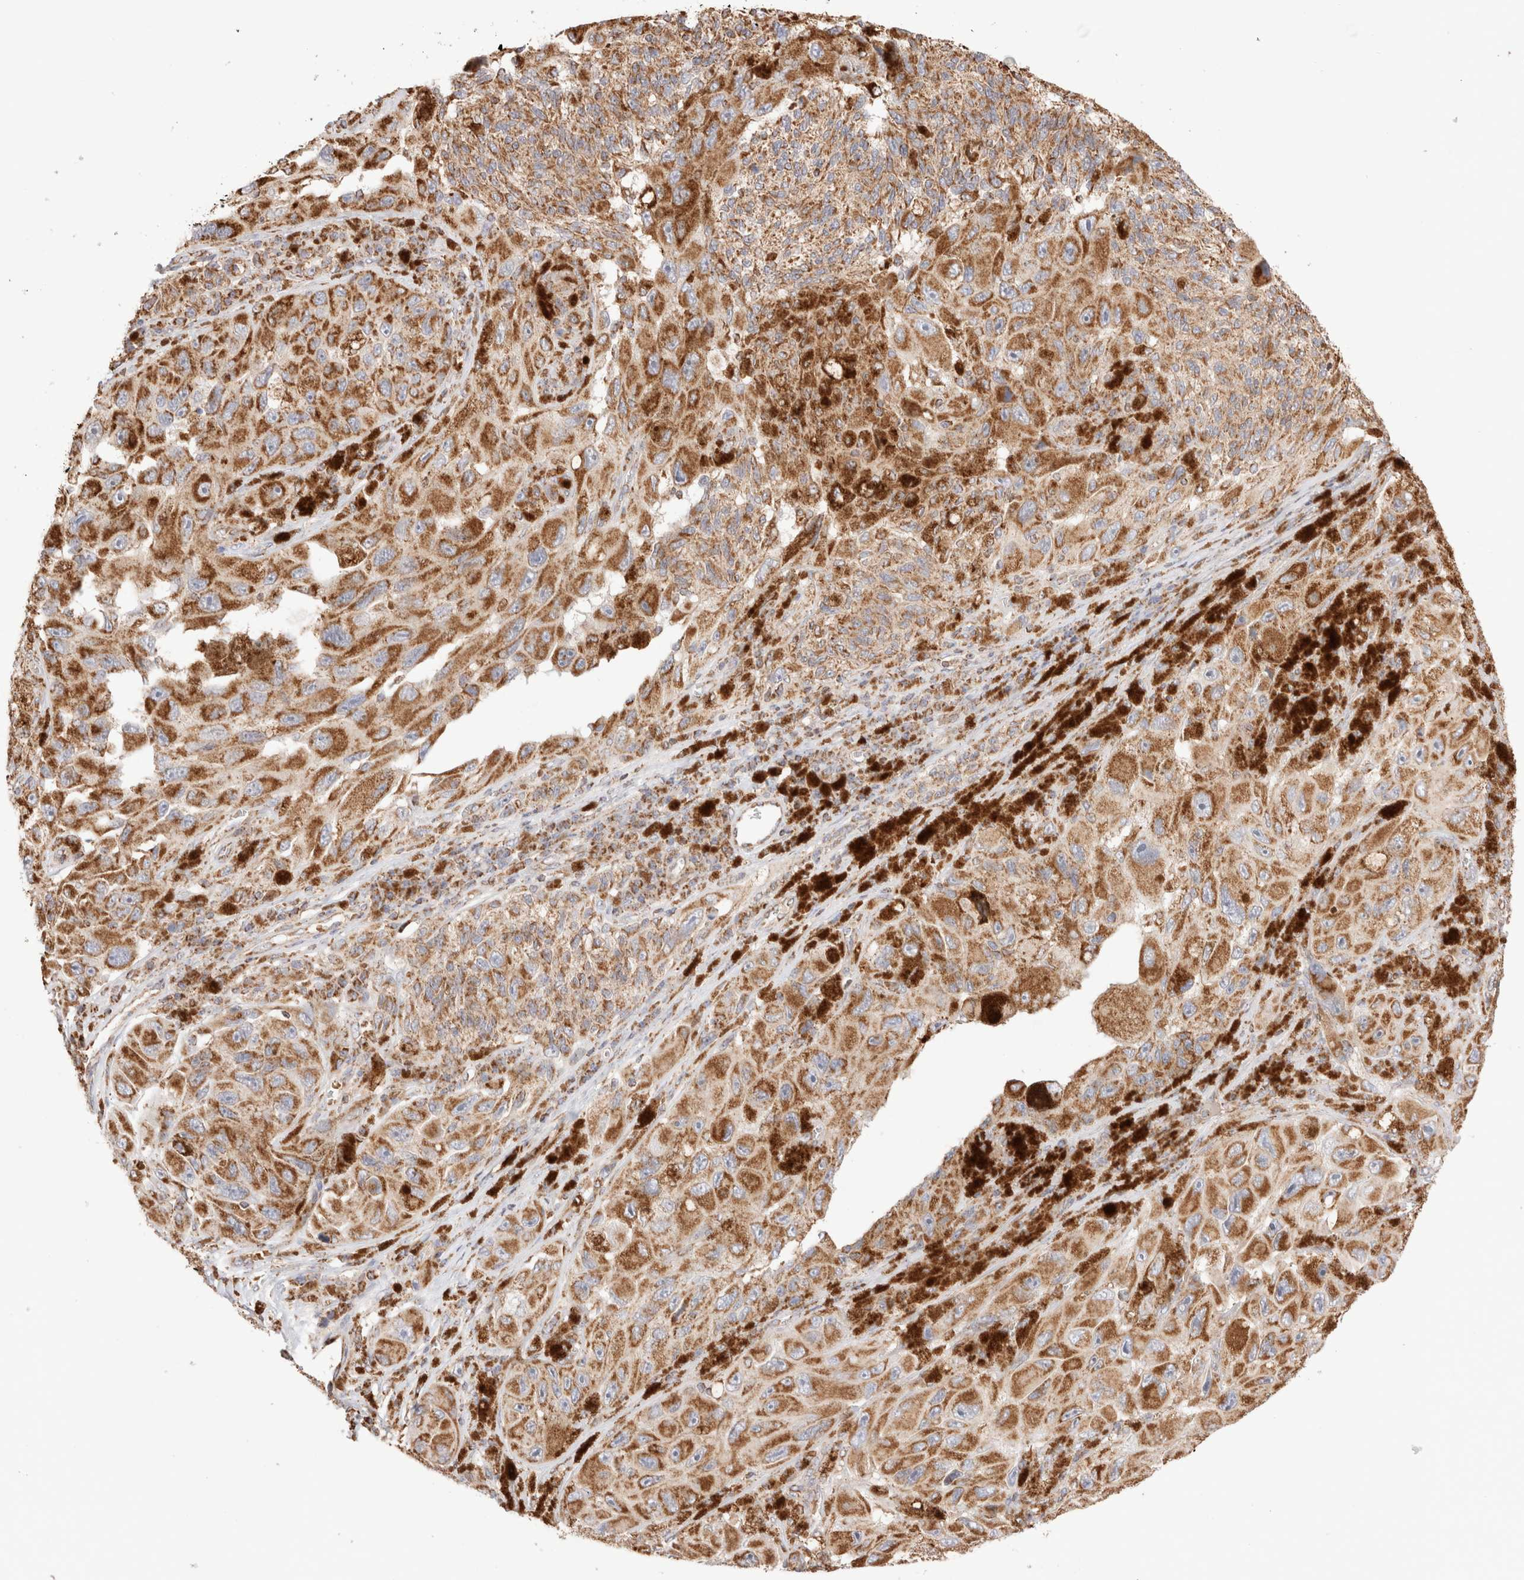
{"staining": {"intensity": "moderate", "quantity": ">75%", "location": "cytoplasmic/membranous"}, "tissue": "melanoma", "cell_type": "Tumor cells", "image_type": "cancer", "snomed": [{"axis": "morphology", "description": "Malignant melanoma, NOS"}, {"axis": "topography", "description": "Skin"}], "caption": "Malignant melanoma stained with a brown dye demonstrates moderate cytoplasmic/membranous positive positivity in approximately >75% of tumor cells.", "gene": "TMPPE", "patient": {"sex": "female", "age": 73}}